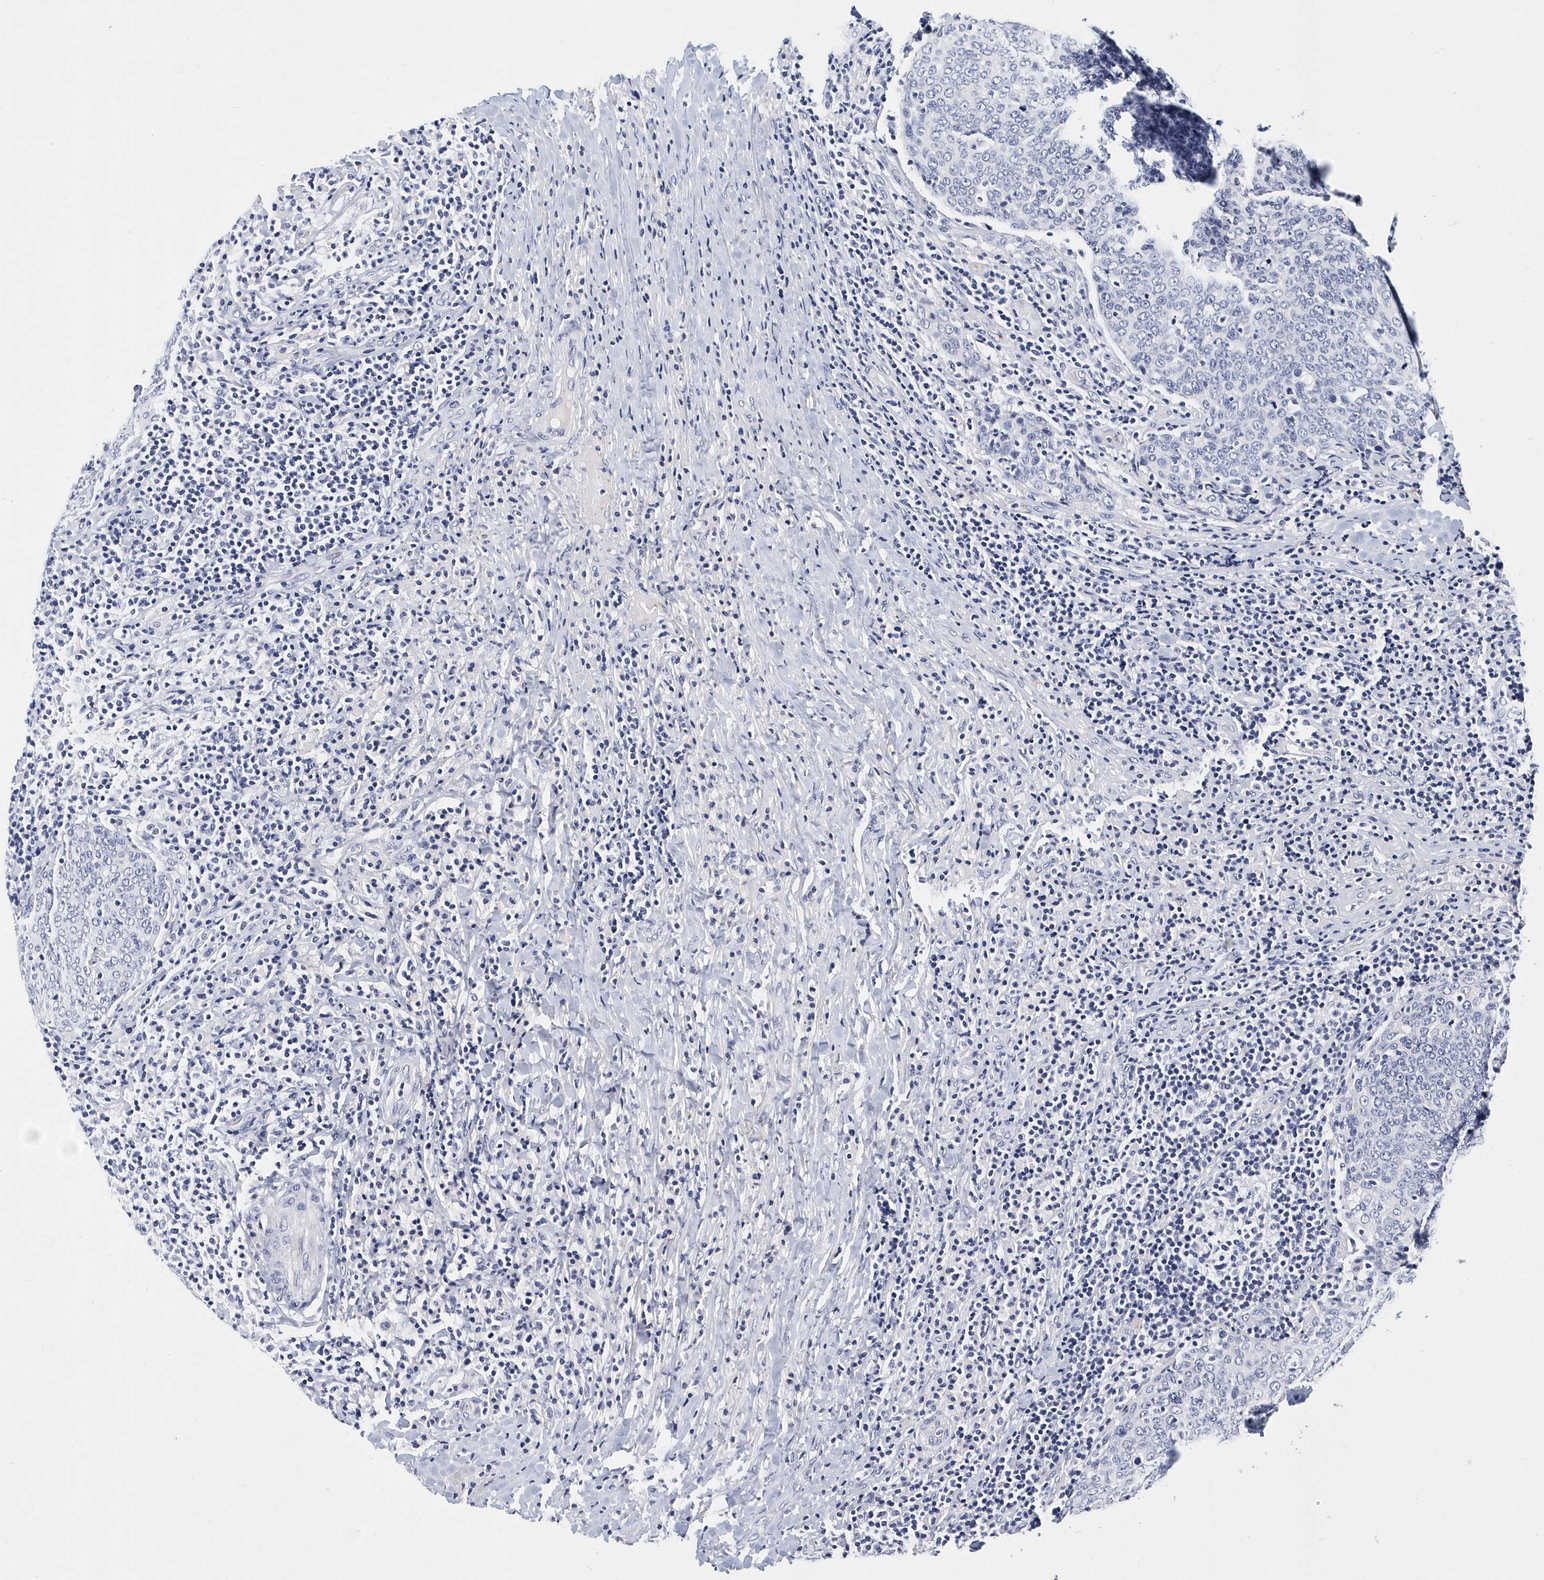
{"staining": {"intensity": "negative", "quantity": "none", "location": "none"}, "tissue": "head and neck cancer", "cell_type": "Tumor cells", "image_type": "cancer", "snomed": [{"axis": "morphology", "description": "Squamous cell carcinoma, NOS"}, {"axis": "morphology", "description": "Squamous cell carcinoma, metastatic, NOS"}, {"axis": "topography", "description": "Lymph node"}, {"axis": "topography", "description": "Head-Neck"}], "caption": "High power microscopy histopathology image of an immunohistochemistry photomicrograph of squamous cell carcinoma (head and neck), revealing no significant positivity in tumor cells.", "gene": "ITGA2B", "patient": {"sex": "male", "age": 62}}